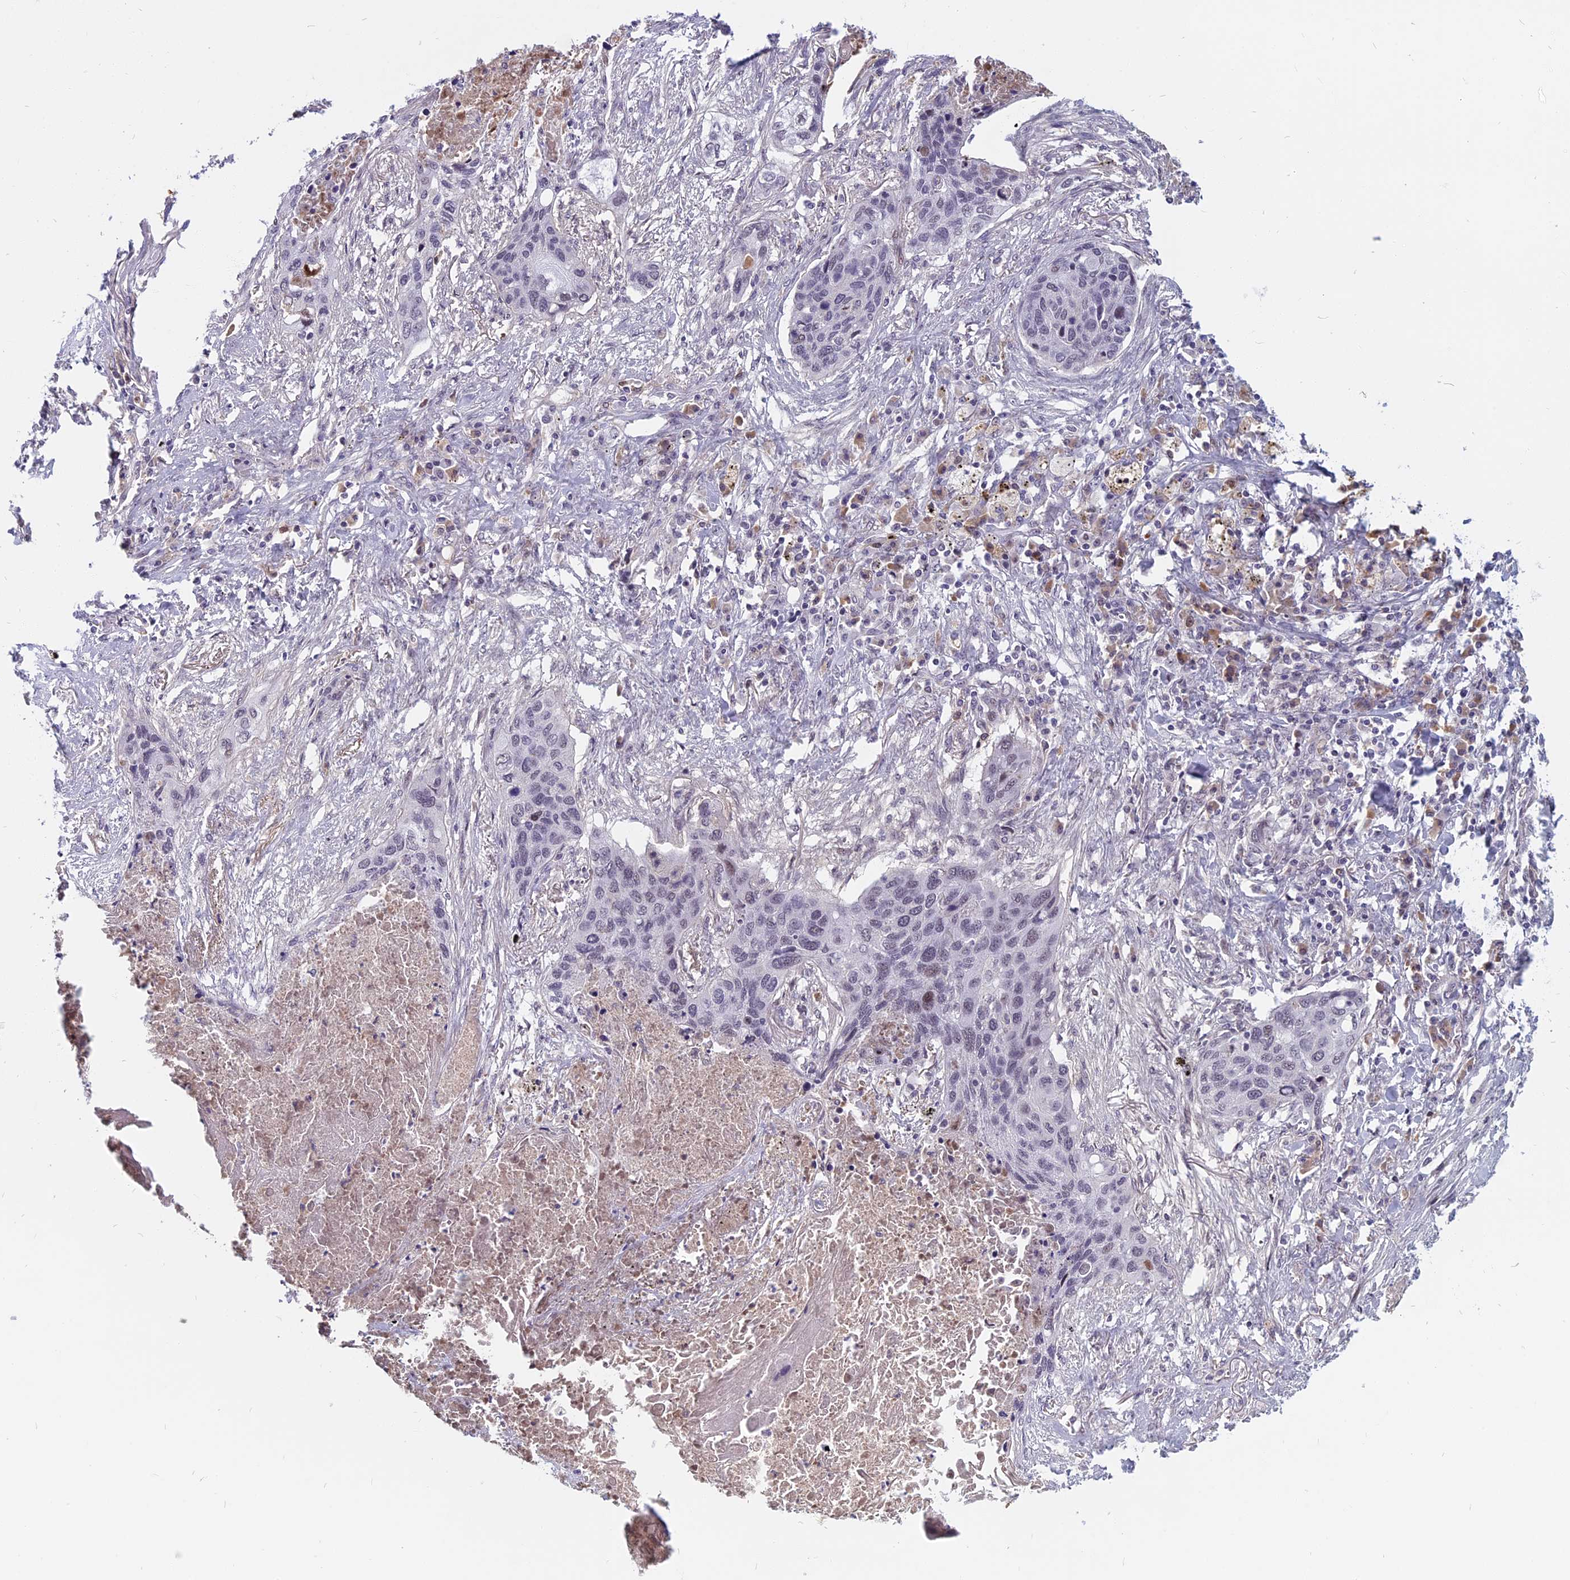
{"staining": {"intensity": "moderate", "quantity": "<25%", "location": "nuclear"}, "tissue": "lung cancer", "cell_type": "Tumor cells", "image_type": "cancer", "snomed": [{"axis": "morphology", "description": "Squamous cell carcinoma, NOS"}, {"axis": "topography", "description": "Lung"}], "caption": "Immunohistochemistry (IHC) image of human lung squamous cell carcinoma stained for a protein (brown), which demonstrates low levels of moderate nuclear staining in approximately <25% of tumor cells.", "gene": "CDC7", "patient": {"sex": "female", "age": 63}}